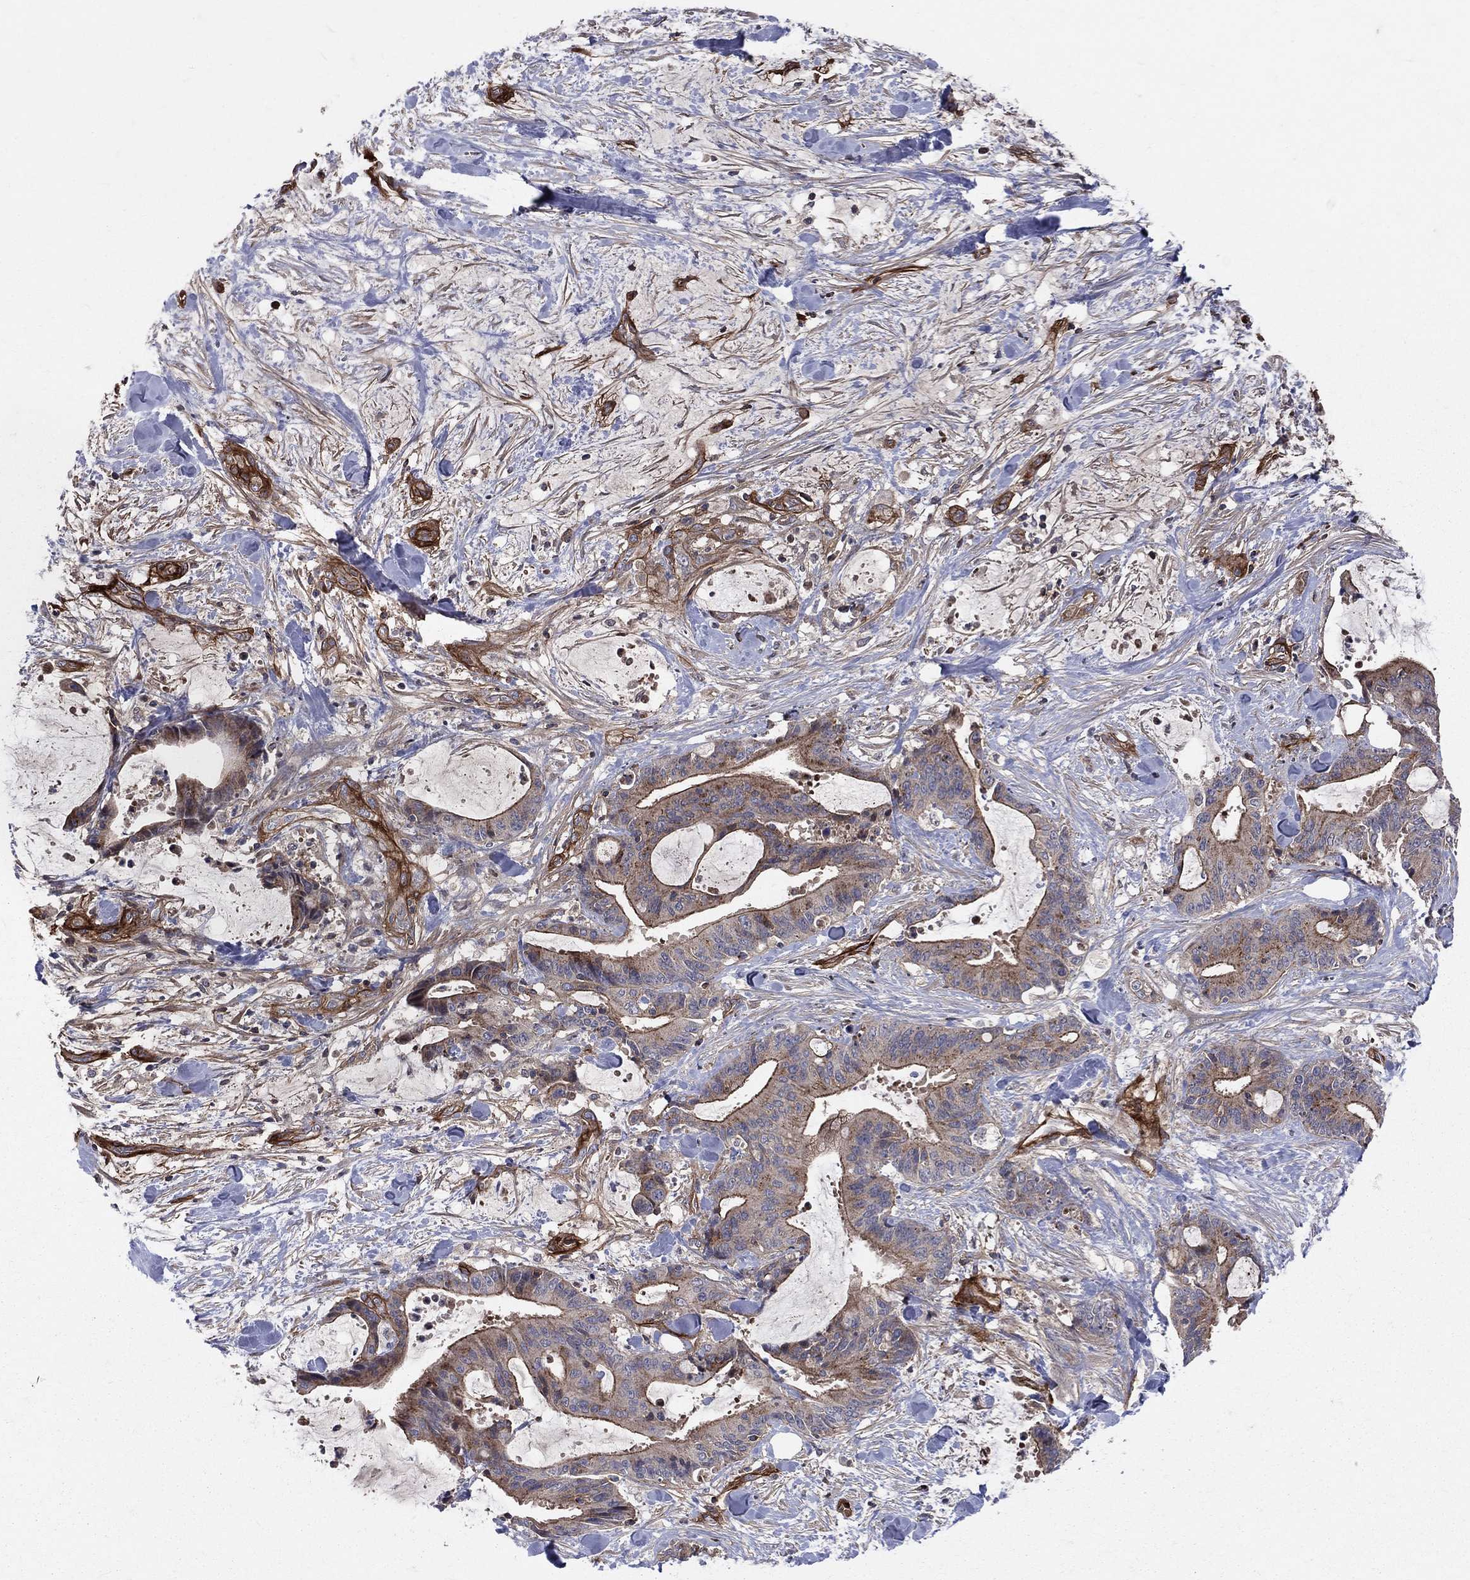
{"staining": {"intensity": "moderate", "quantity": "25%-75%", "location": "cytoplasmic/membranous"}, "tissue": "liver cancer", "cell_type": "Tumor cells", "image_type": "cancer", "snomed": [{"axis": "morphology", "description": "Cholangiocarcinoma"}, {"axis": "topography", "description": "Liver"}], "caption": "Protein staining of liver cancer (cholangiocarcinoma) tissue displays moderate cytoplasmic/membranous positivity in approximately 25%-75% of tumor cells.", "gene": "ENTPD1", "patient": {"sex": "female", "age": 73}}